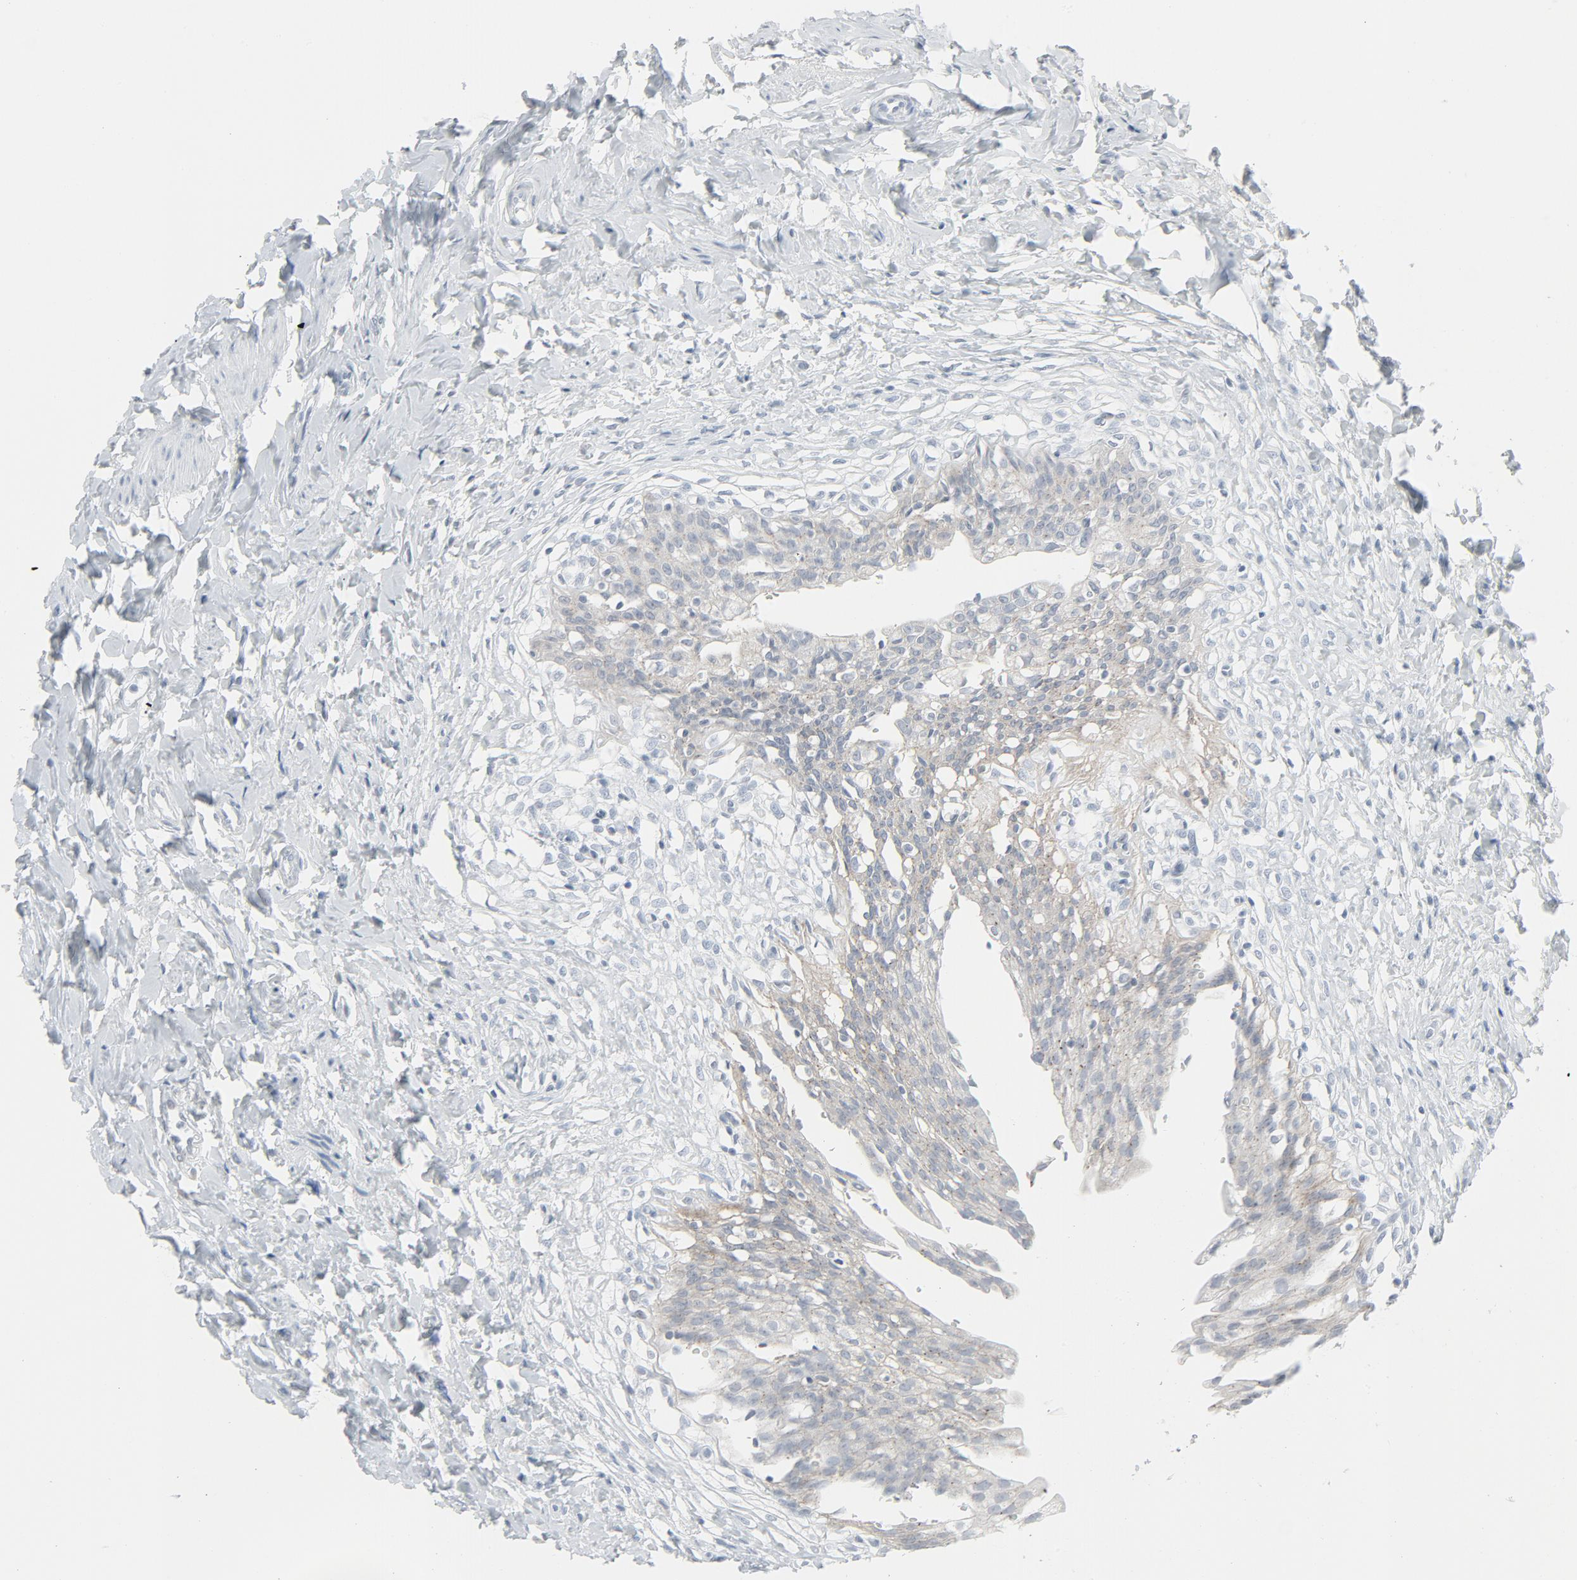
{"staining": {"intensity": "moderate", "quantity": ">75%", "location": "cytoplasmic/membranous"}, "tissue": "urinary bladder", "cell_type": "Urothelial cells", "image_type": "normal", "snomed": [{"axis": "morphology", "description": "Normal tissue, NOS"}, {"axis": "topography", "description": "Urinary bladder"}], "caption": "A photomicrograph showing moderate cytoplasmic/membranous staining in approximately >75% of urothelial cells in normal urinary bladder, as visualized by brown immunohistochemical staining.", "gene": "FGFR3", "patient": {"sex": "female", "age": 80}}